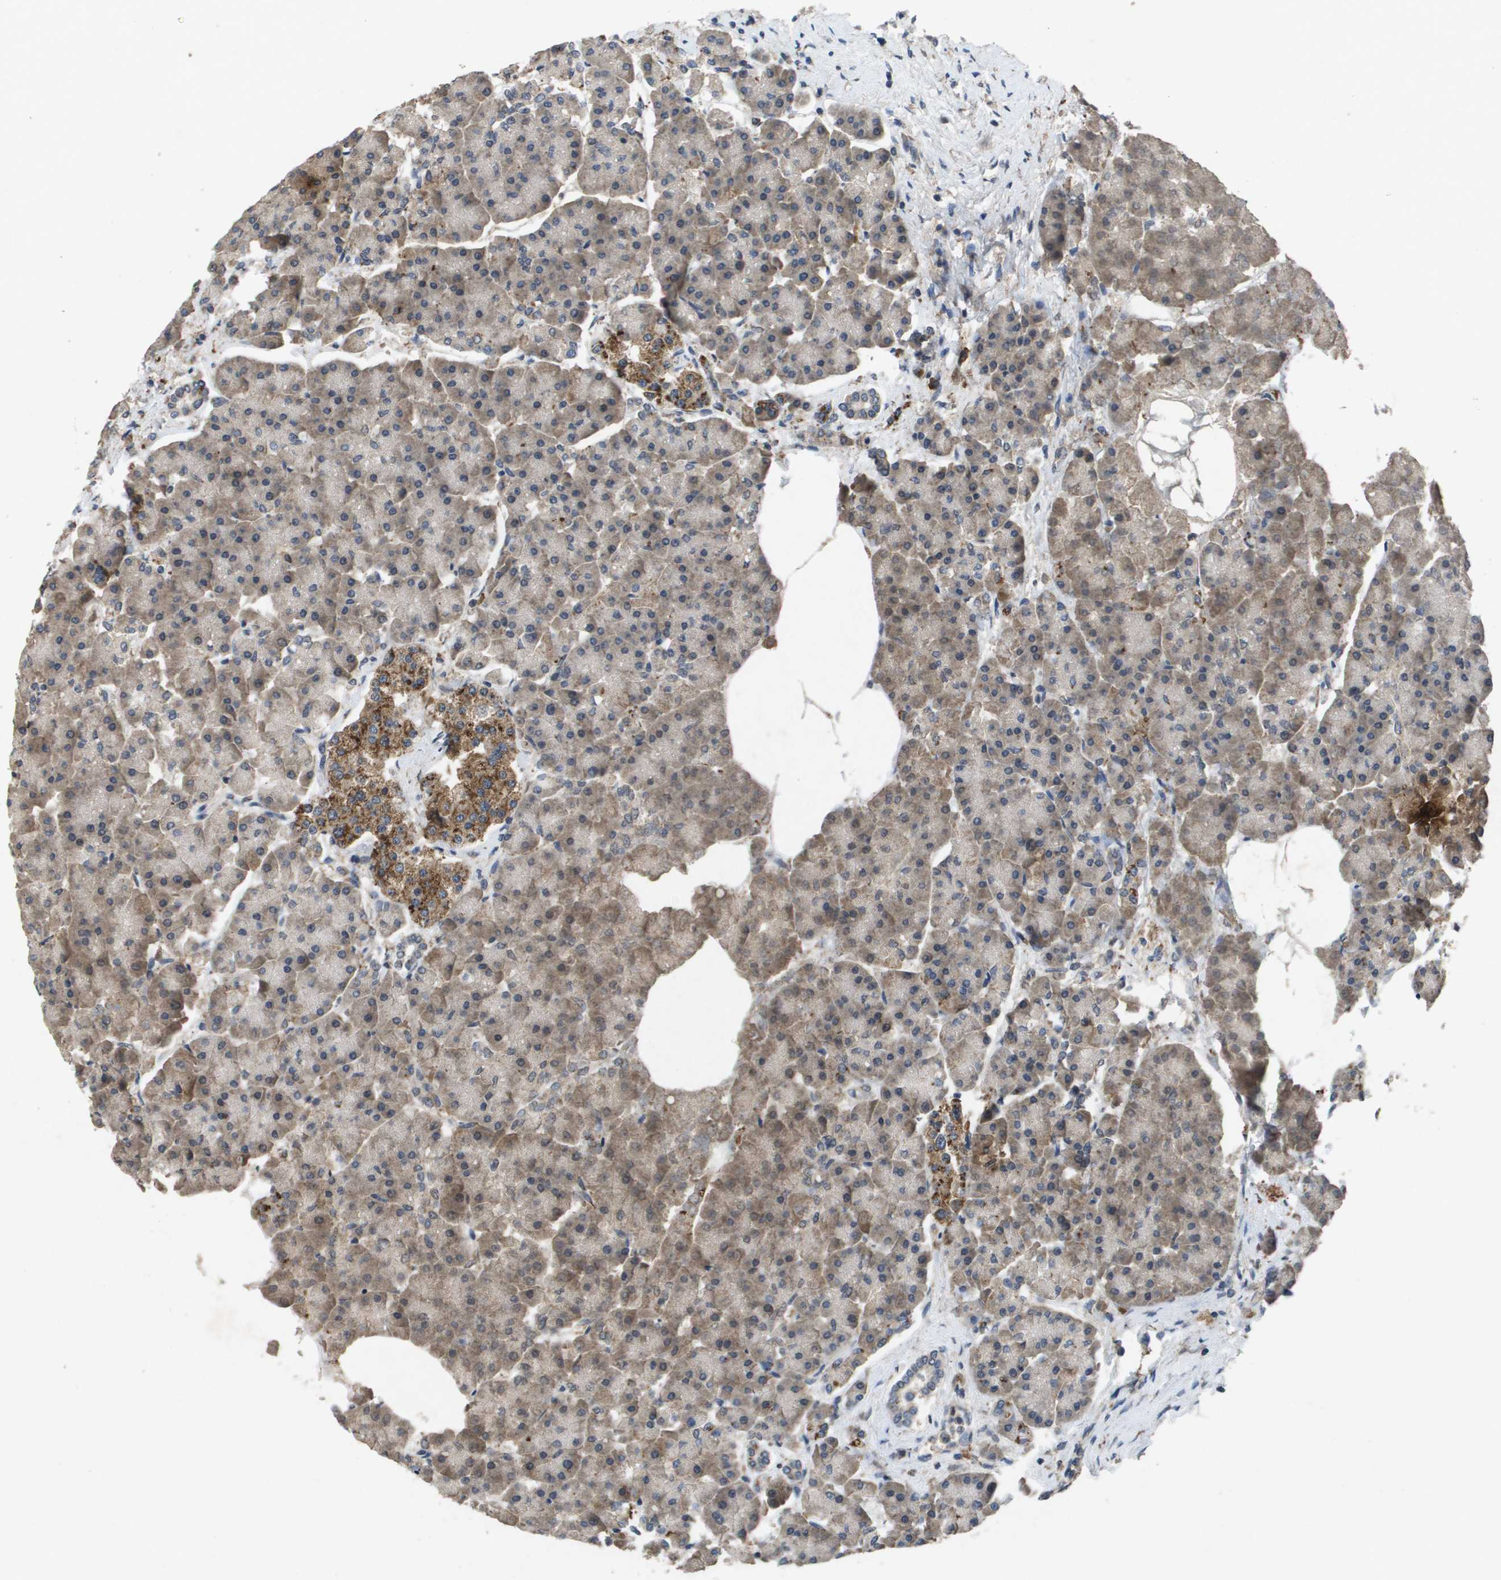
{"staining": {"intensity": "weak", "quantity": "25%-75%", "location": "cytoplasmic/membranous"}, "tissue": "pancreas", "cell_type": "Exocrine glandular cells", "image_type": "normal", "snomed": [{"axis": "morphology", "description": "Normal tissue, NOS"}, {"axis": "topography", "description": "Pancreas"}], "caption": "Brown immunohistochemical staining in benign human pancreas exhibits weak cytoplasmic/membranous expression in approximately 25%-75% of exocrine glandular cells. Immunohistochemistry stains the protein in brown and the nuclei are stained blue.", "gene": "PROC", "patient": {"sex": "female", "age": 70}}